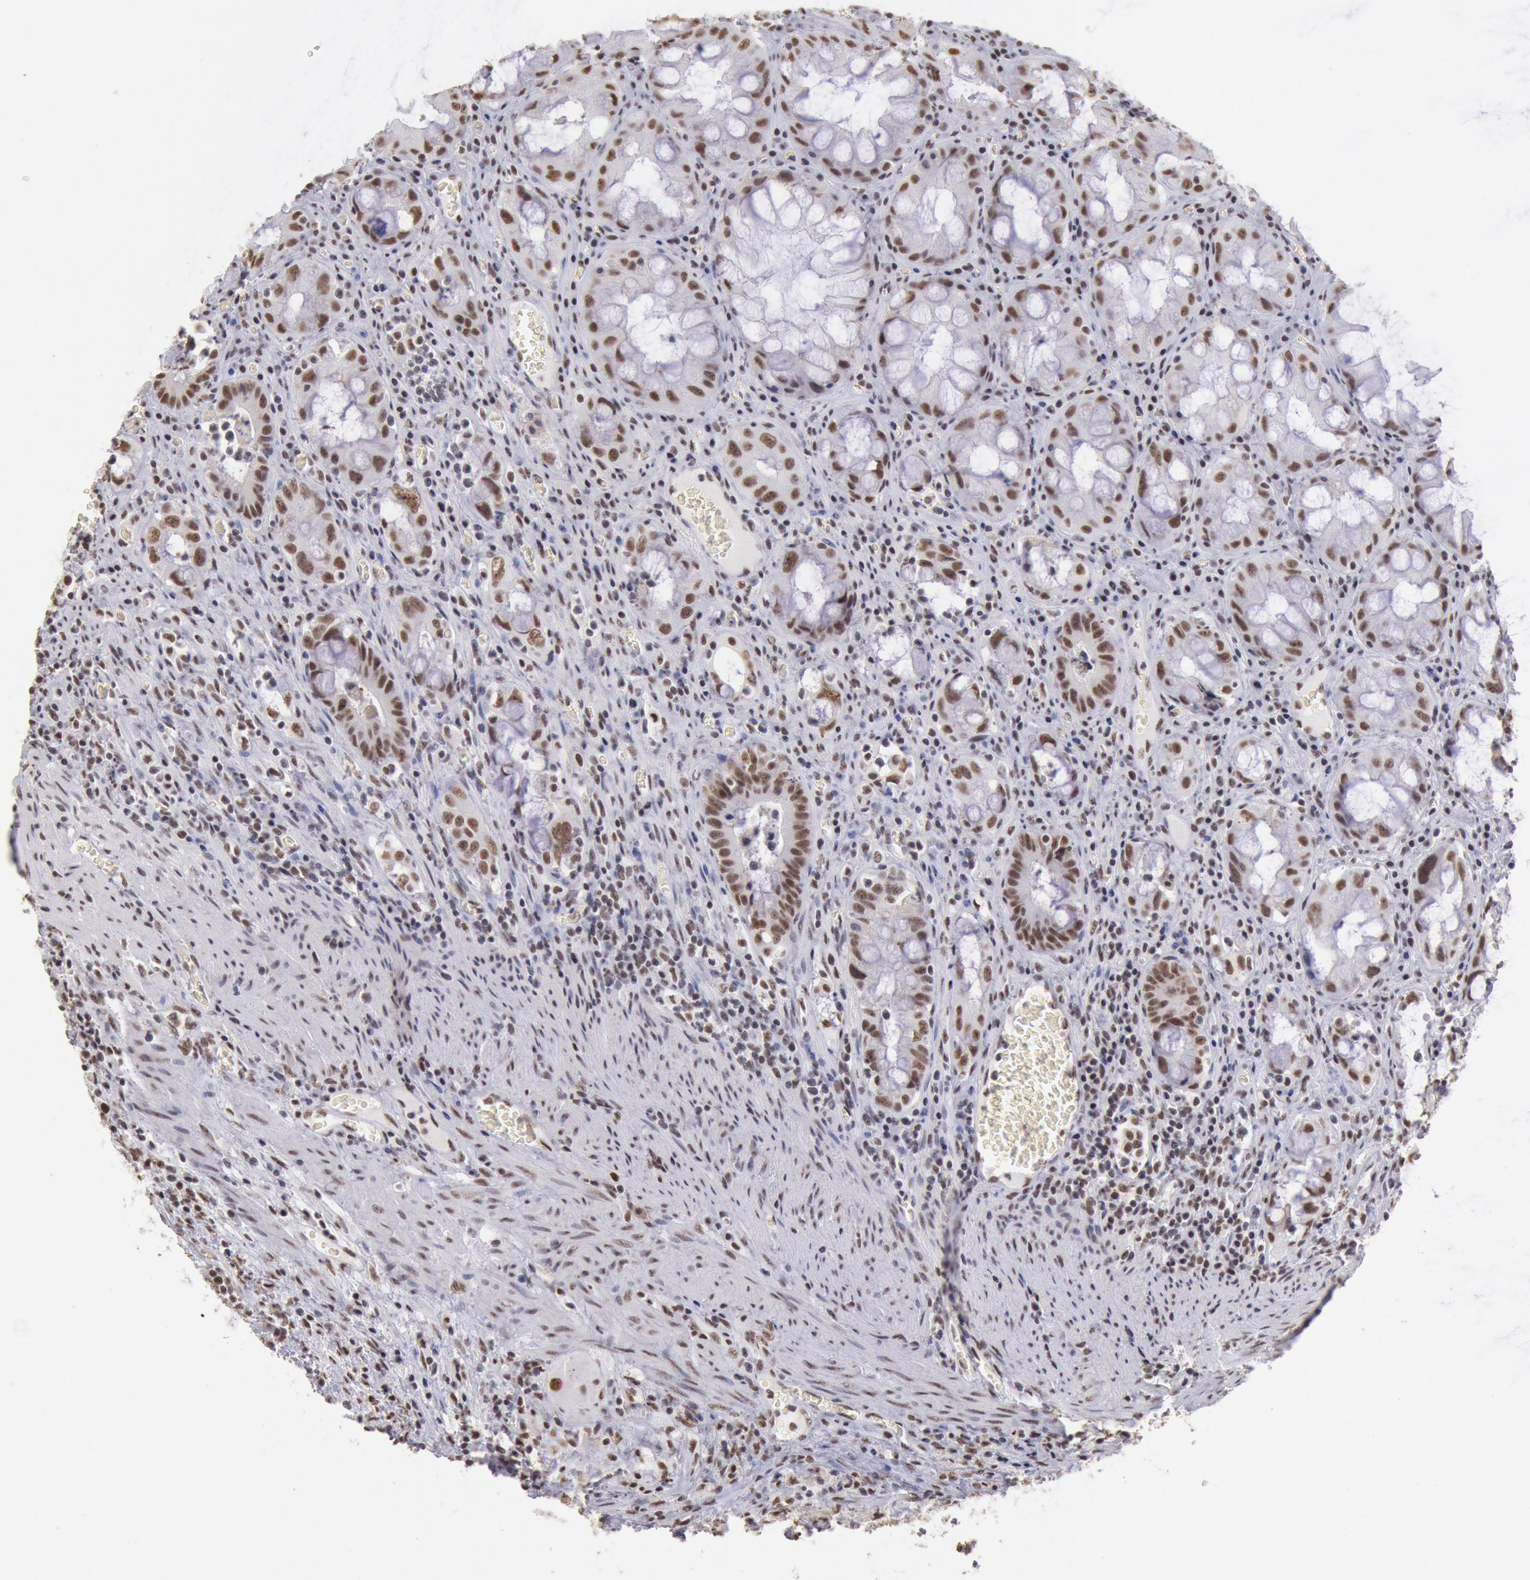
{"staining": {"intensity": "moderate", "quantity": ">75%", "location": "nuclear"}, "tissue": "colorectal cancer", "cell_type": "Tumor cells", "image_type": "cancer", "snomed": [{"axis": "morphology", "description": "Adenocarcinoma, NOS"}, {"axis": "topography", "description": "Rectum"}], "caption": "Colorectal adenocarcinoma stained for a protein reveals moderate nuclear positivity in tumor cells.", "gene": "SNRPD3", "patient": {"sex": "male", "age": 70}}